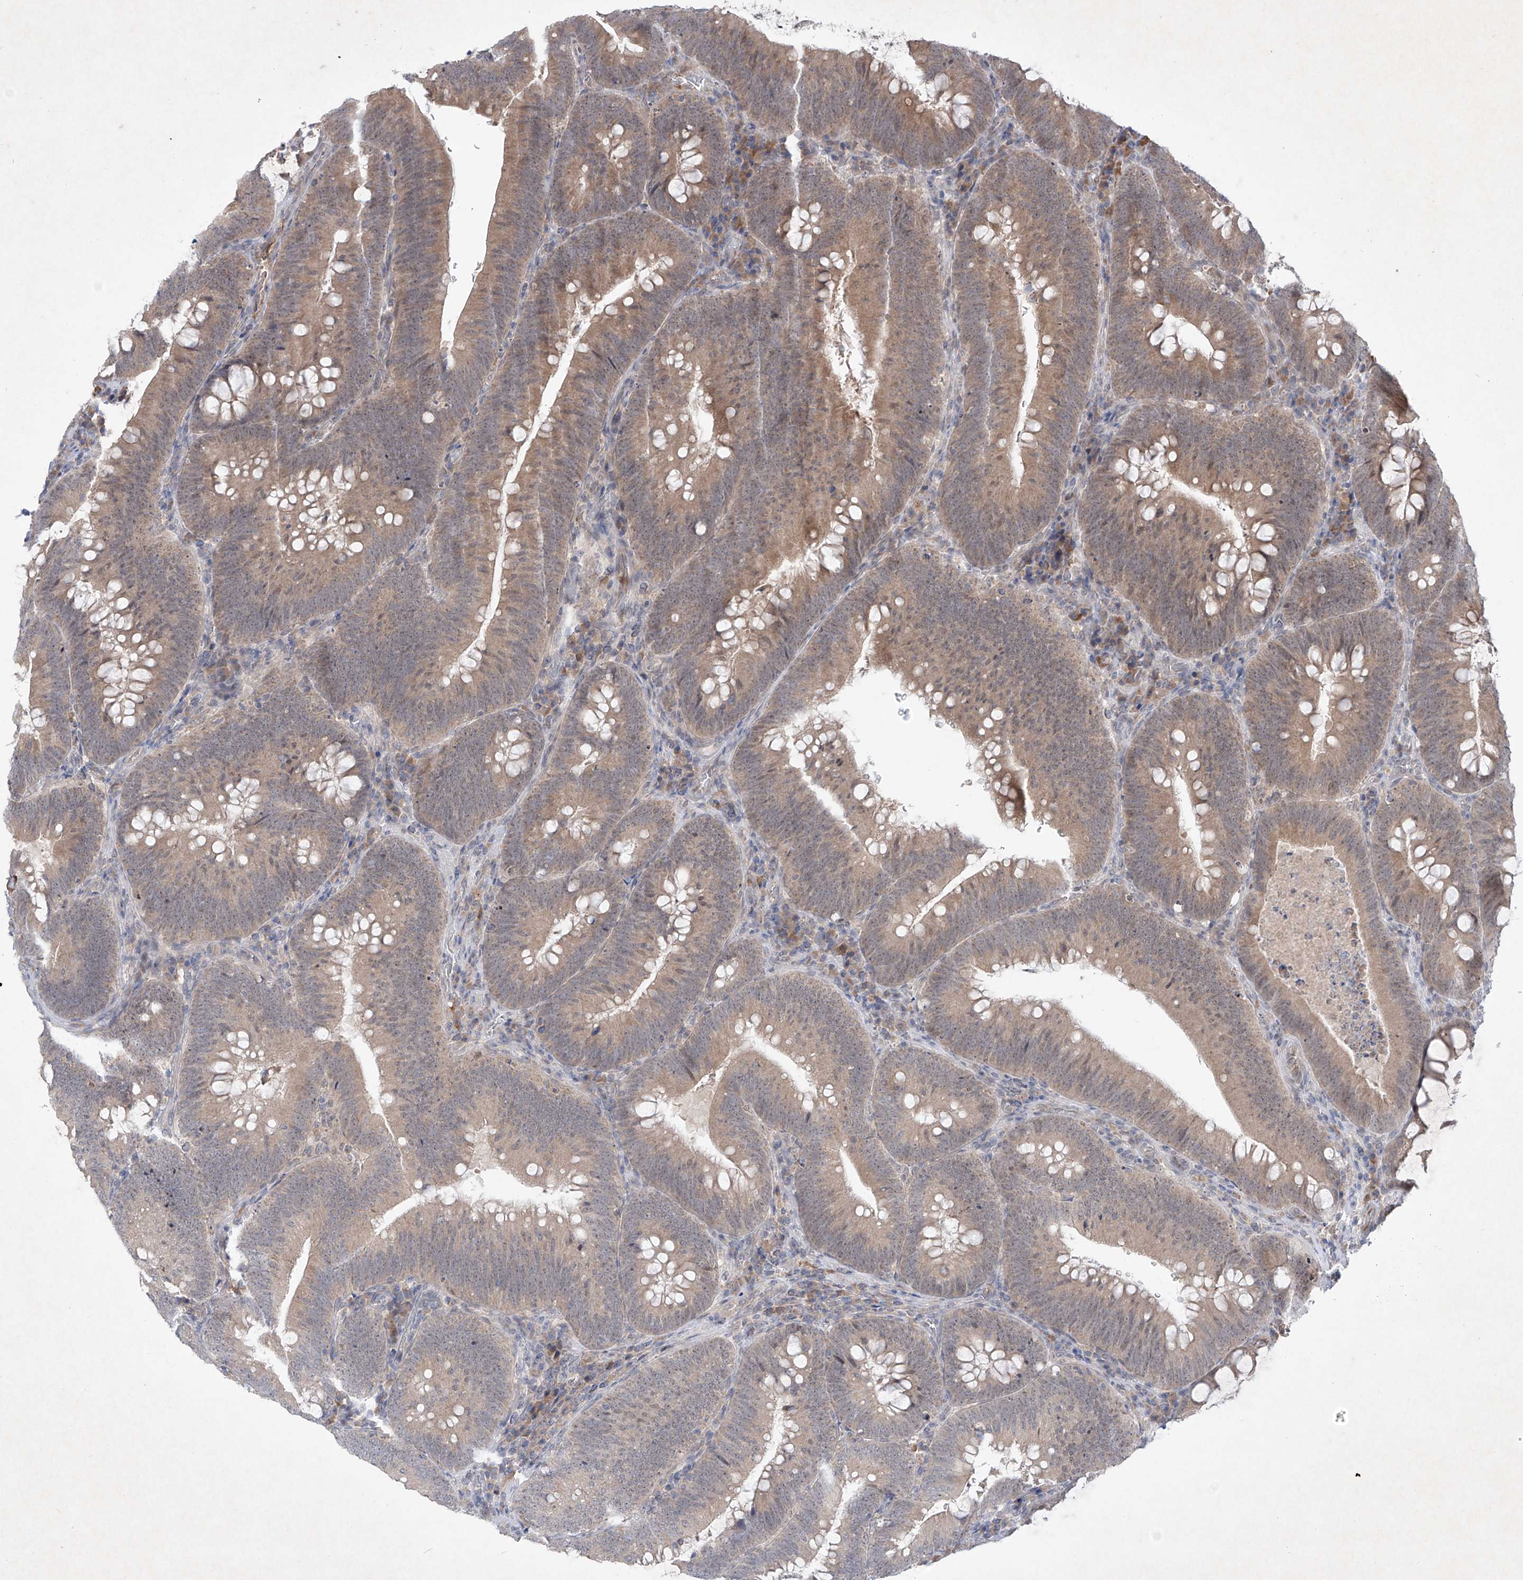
{"staining": {"intensity": "weak", "quantity": ">75%", "location": "cytoplasmic/membranous,nuclear"}, "tissue": "colorectal cancer", "cell_type": "Tumor cells", "image_type": "cancer", "snomed": [{"axis": "morphology", "description": "Normal tissue, NOS"}, {"axis": "topography", "description": "Colon"}], "caption": "A low amount of weak cytoplasmic/membranous and nuclear positivity is present in approximately >75% of tumor cells in colorectal cancer tissue.", "gene": "FAM135A", "patient": {"sex": "female", "age": 82}}